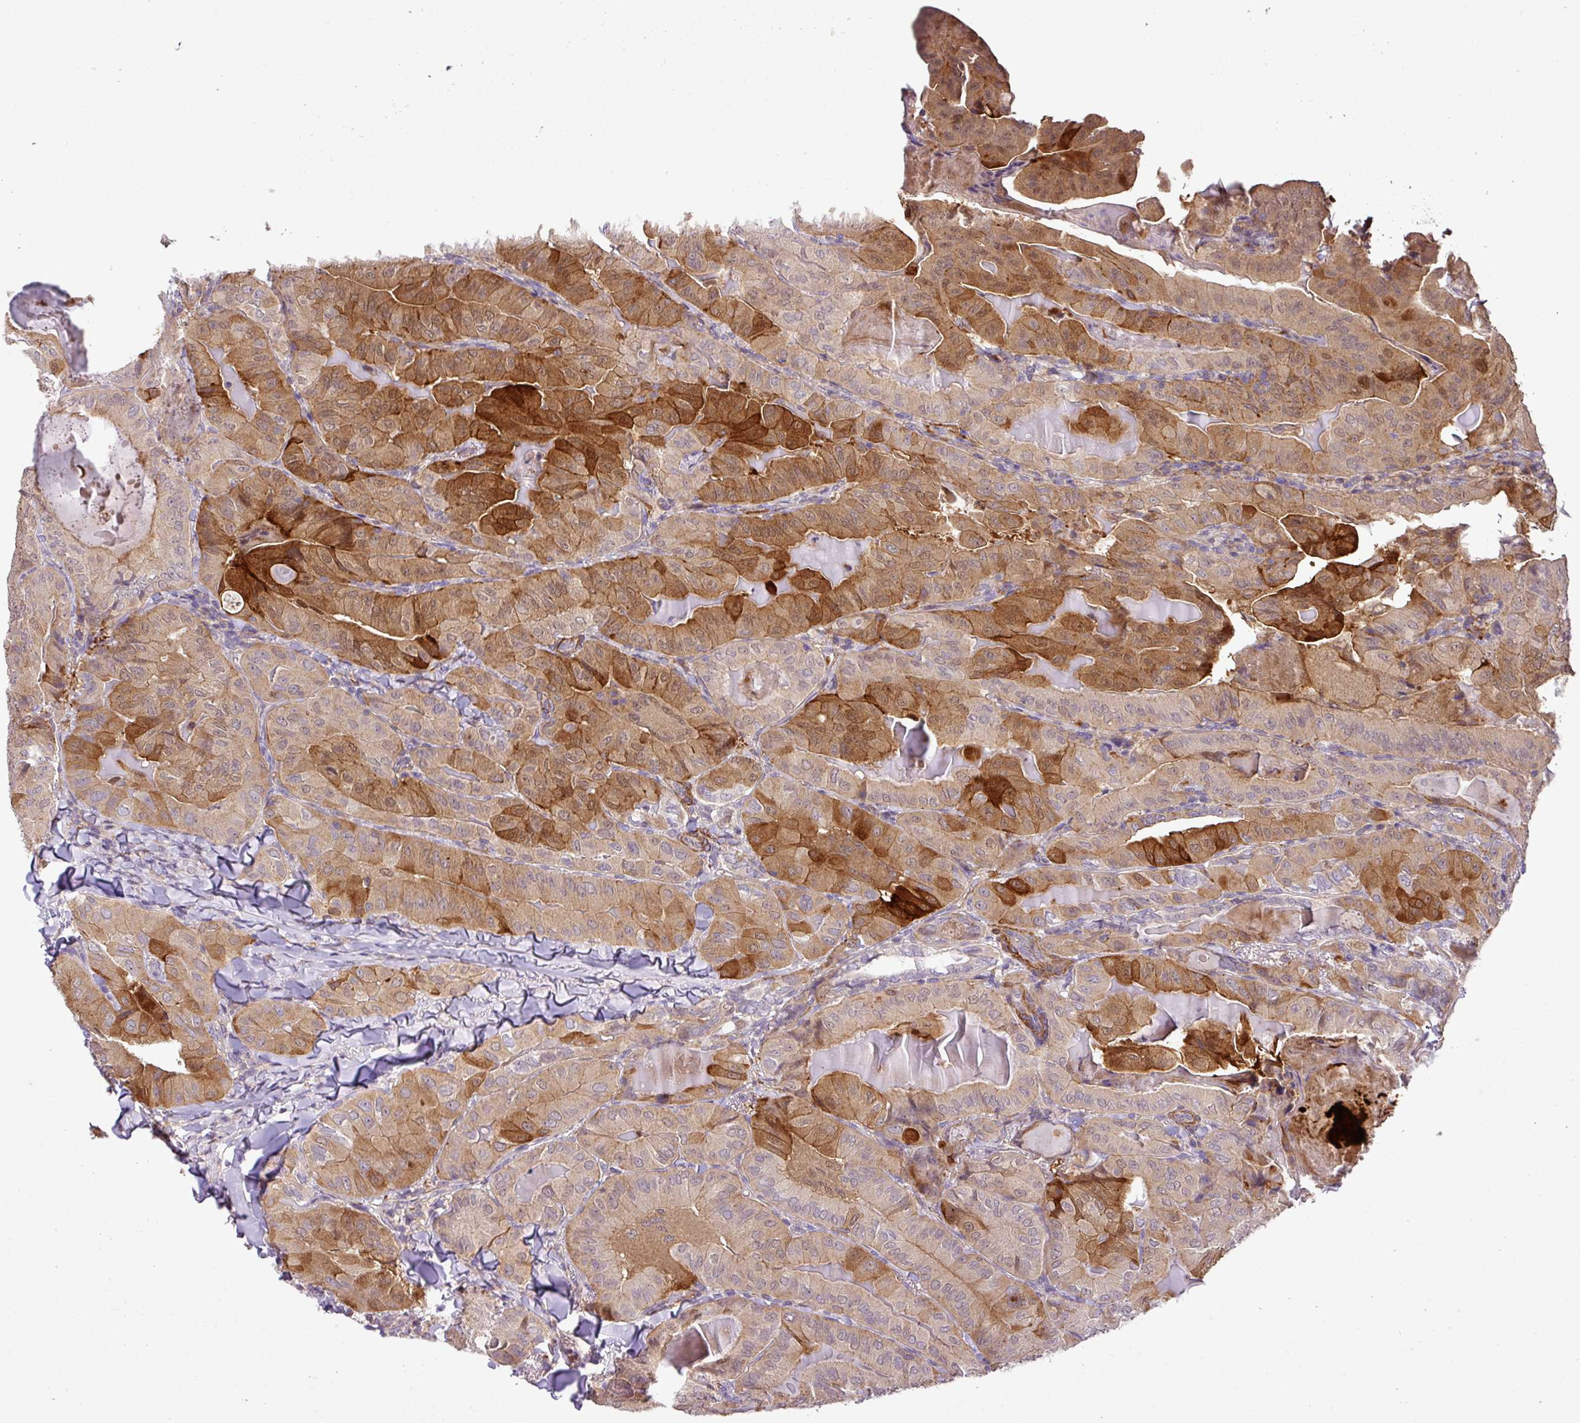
{"staining": {"intensity": "moderate", "quantity": "25%-75%", "location": "cytoplasmic/membranous,nuclear"}, "tissue": "thyroid cancer", "cell_type": "Tumor cells", "image_type": "cancer", "snomed": [{"axis": "morphology", "description": "Papillary adenocarcinoma, NOS"}, {"axis": "topography", "description": "Thyroid gland"}], "caption": "IHC (DAB) staining of thyroid cancer (papillary adenocarcinoma) exhibits moderate cytoplasmic/membranous and nuclear protein expression in about 25%-75% of tumor cells.", "gene": "NBEAL2", "patient": {"sex": "female", "age": 68}}